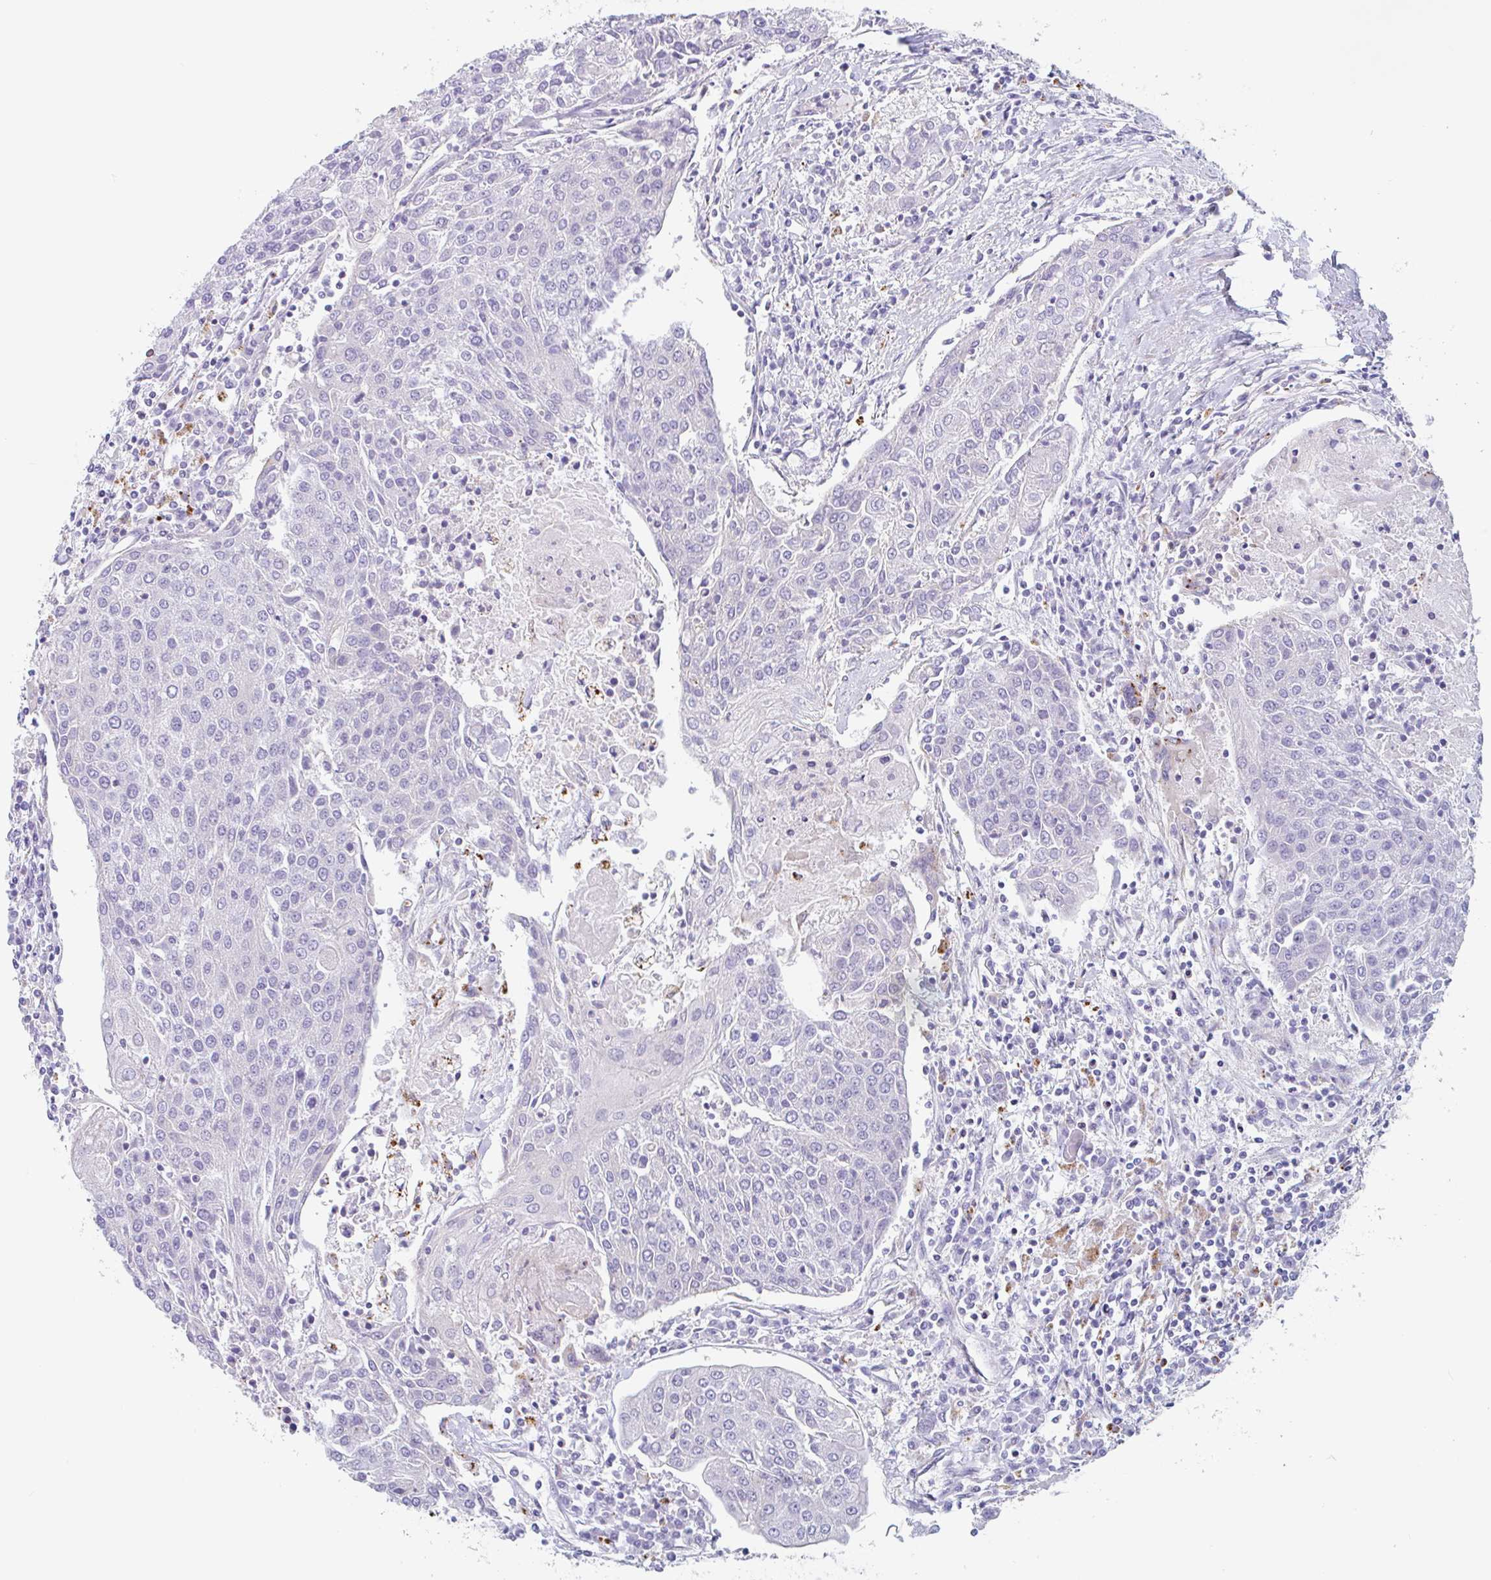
{"staining": {"intensity": "negative", "quantity": "none", "location": "none"}, "tissue": "urothelial cancer", "cell_type": "Tumor cells", "image_type": "cancer", "snomed": [{"axis": "morphology", "description": "Urothelial carcinoma, High grade"}, {"axis": "topography", "description": "Urinary bladder"}], "caption": "DAB immunohistochemical staining of human urothelial cancer shows no significant expression in tumor cells.", "gene": "LENG9", "patient": {"sex": "female", "age": 85}}